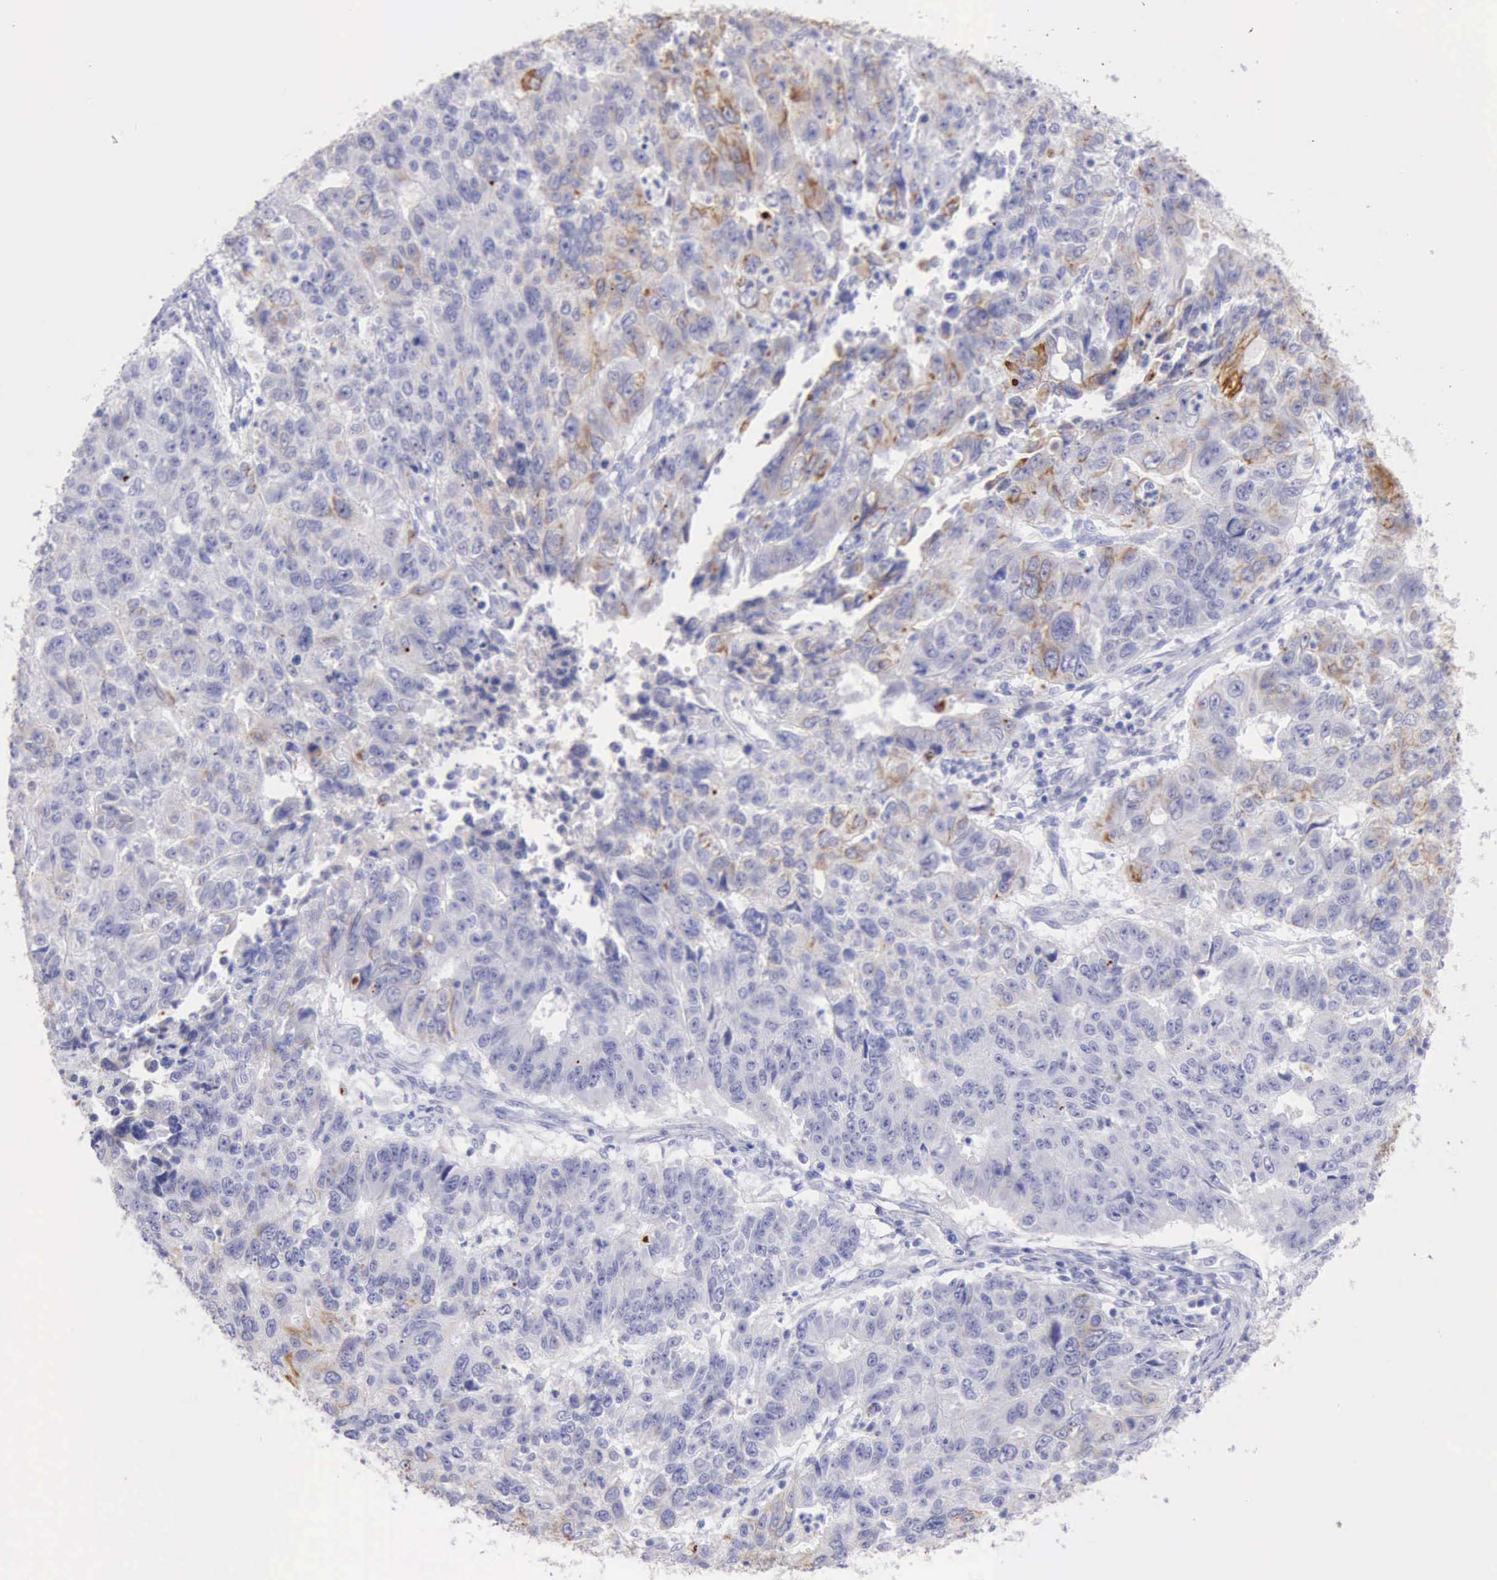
{"staining": {"intensity": "moderate", "quantity": "<25%", "location": "cytoplasmic/membranous"}, "tissue": "endometrial cancer", "cell_type": "Tumor cells", "image_type": "cancer", "snomed": [{"axis": "morphology", "description": "Adenocarcinoma, NOS"}, {"axis": "topography", "description": "Endometrium"}], "caption": "Immunohistochemistry (IHC) of endometrial adenocarcinoma displays low levels of moderate cytoplasmic/membranous staining in approximately <25% of tumor cells.", "gene": "KRT8", "patient": {"sex": "female", "age": 42}}